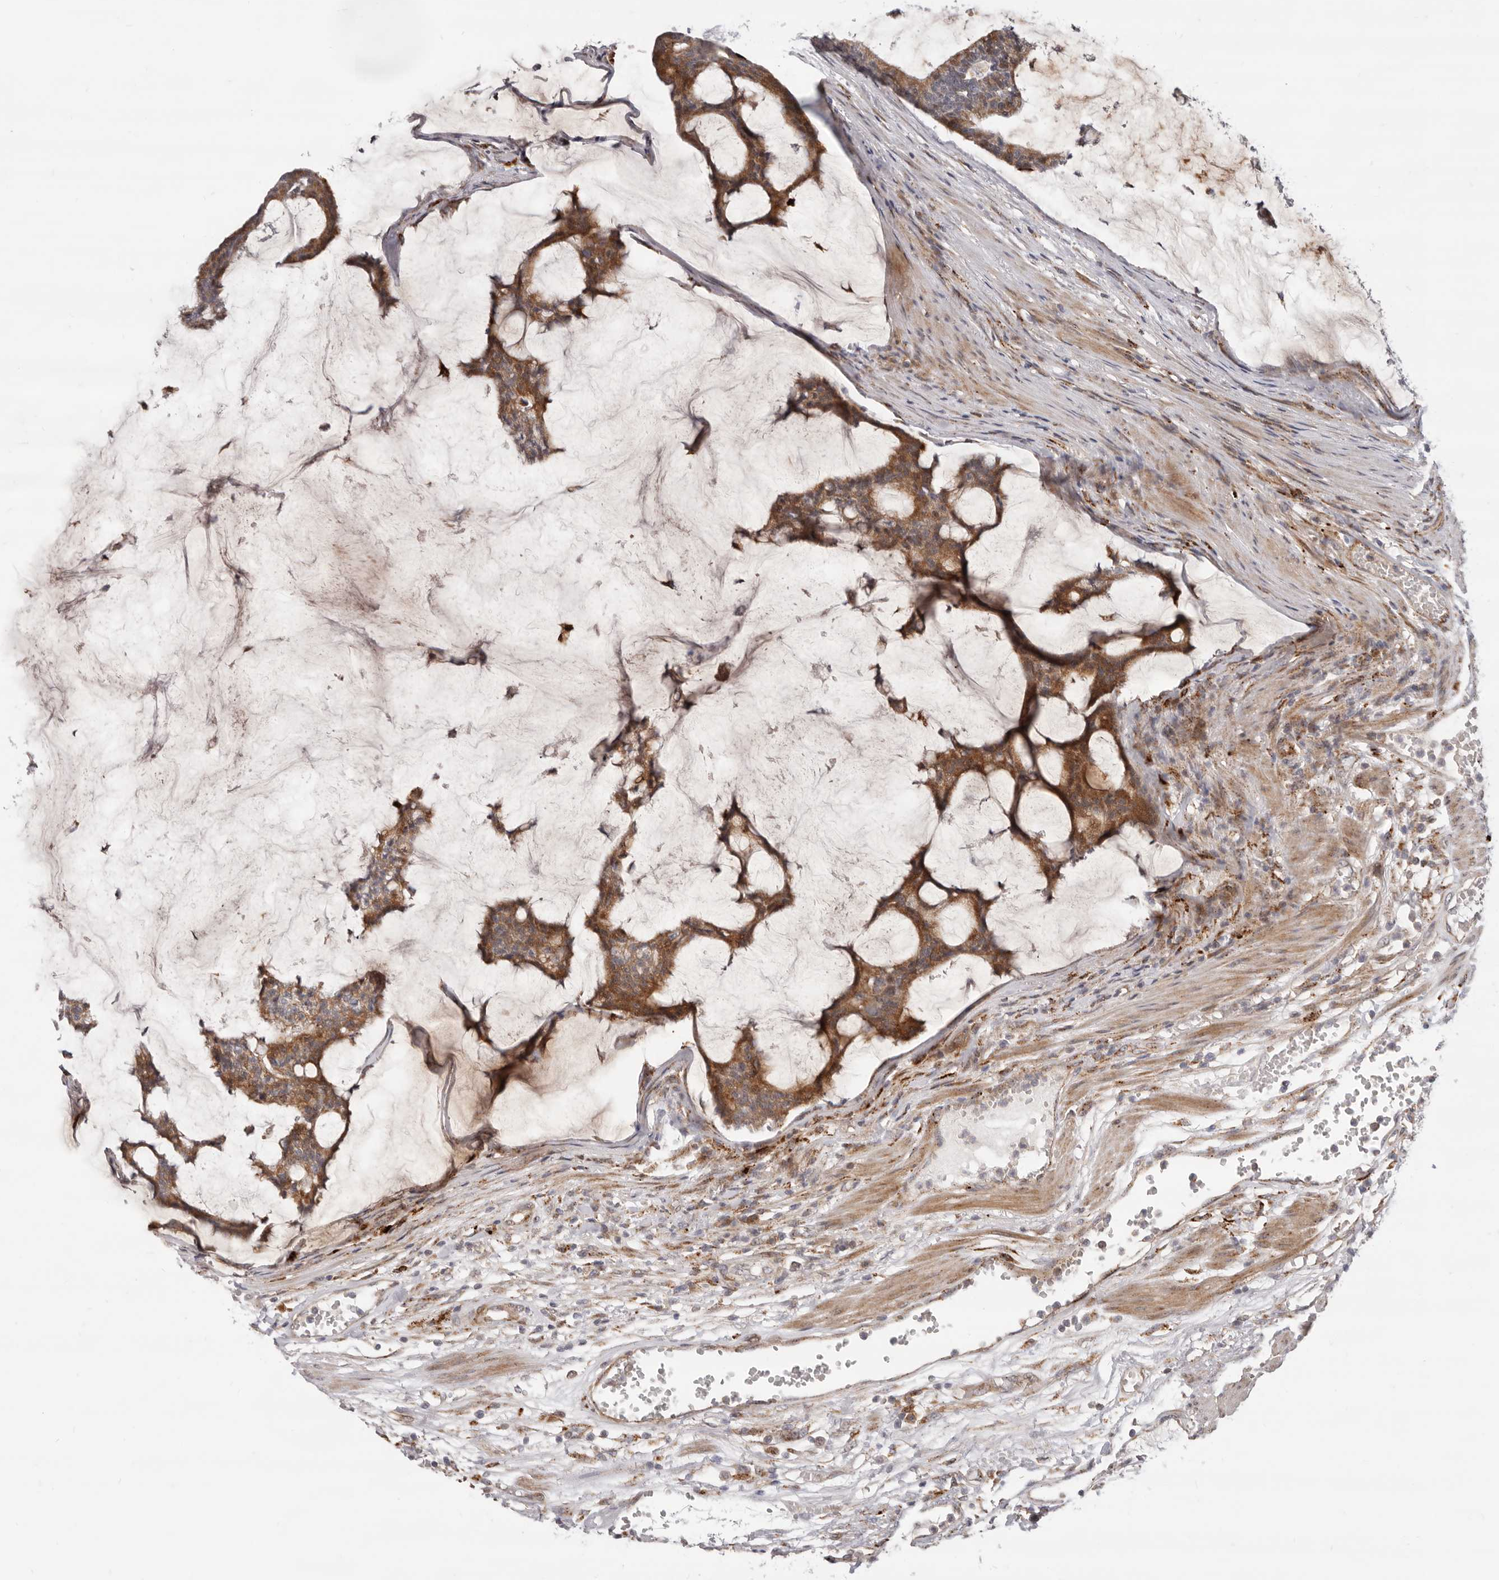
{"staining": {"intensity": "moderate", "quantity": ">75%", "location": "cytoplasmic/membranous"}, "tissue": "colorectal cancer", "cell_type": "Tumor cells", "image_type": "cancer", "snomed": [{"axis": "morphology", "description": "Adenocarcinoma, NOS"}, {"axis": "topography", "description": "Colon"}], "caption": "Tumor cells exhibit medium levels of moderate cytoplasmic/membranous staining in approximately >75% of cells in human colorectal cancer (adenocarcinoma). The protein of interest is shown in brown color, while the nuclei are stained blue.", "gene": "TOR3A", "patient": {"sex": "female", "age": 84}}